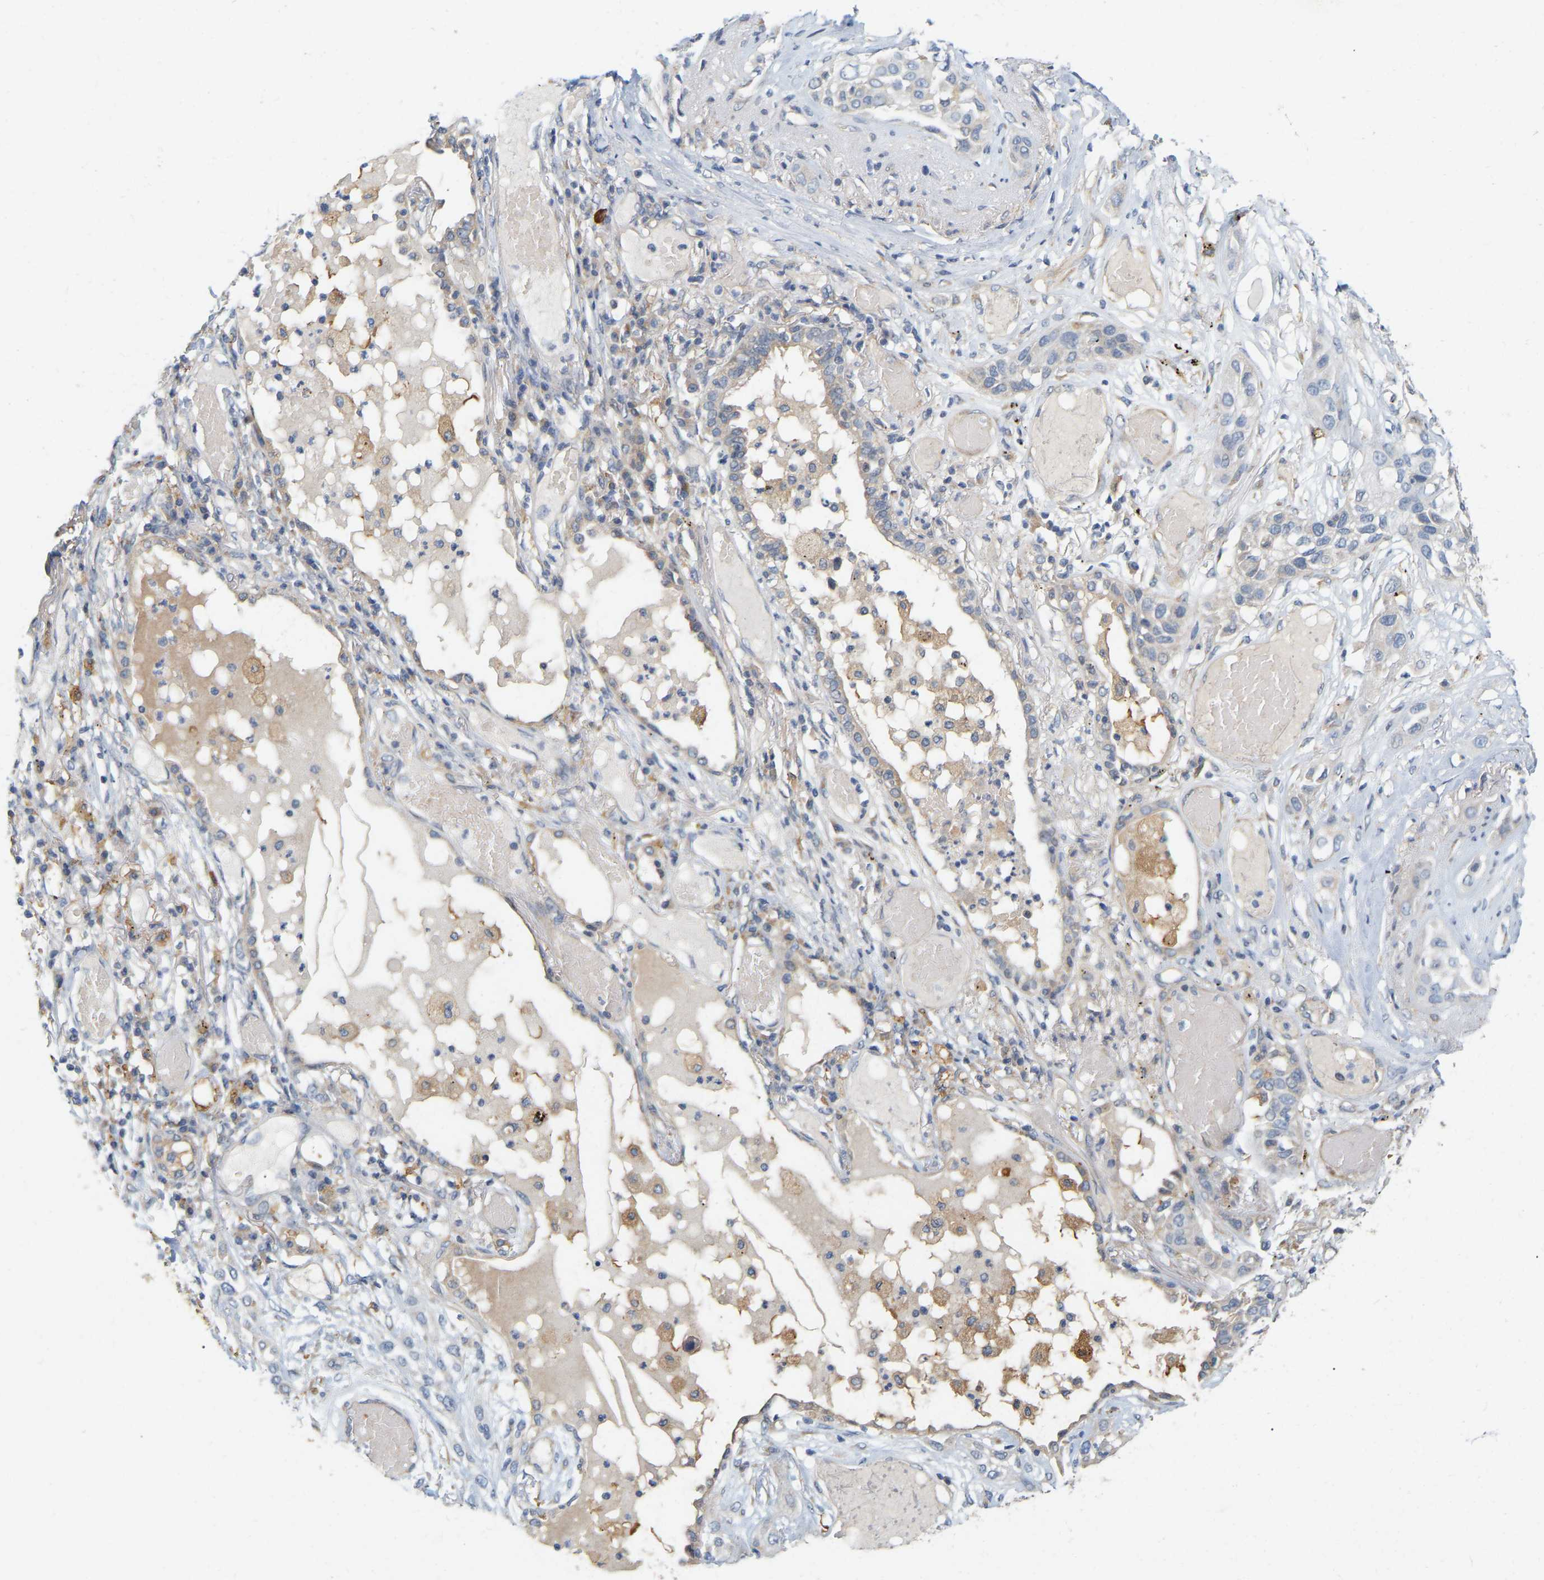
{"staining": {"intensity": "negative", "quantity": "none", "location": "none"}, "tissue": "lung cancer", "cell_type": "Tumor cells", "image_type": "cancer", "snomed": [{"axis": "morphology", "description": "Squamous cell carcinoma, NOS"}, {"axis": "topography", "description": "Lung"}], "caption": "A high-resolution histopathology image shows immunohistochemistry (IHC) staining of lung squamous cell carcinoma, which displays no significant positivity in tumor cells. (DAB (3,3'-diaminobenzidine) immunohistochemistry (IHC) with hematoxylin counter stain).", "gene": "SSH1", "patient": {"sex": "male", "age": 71}}